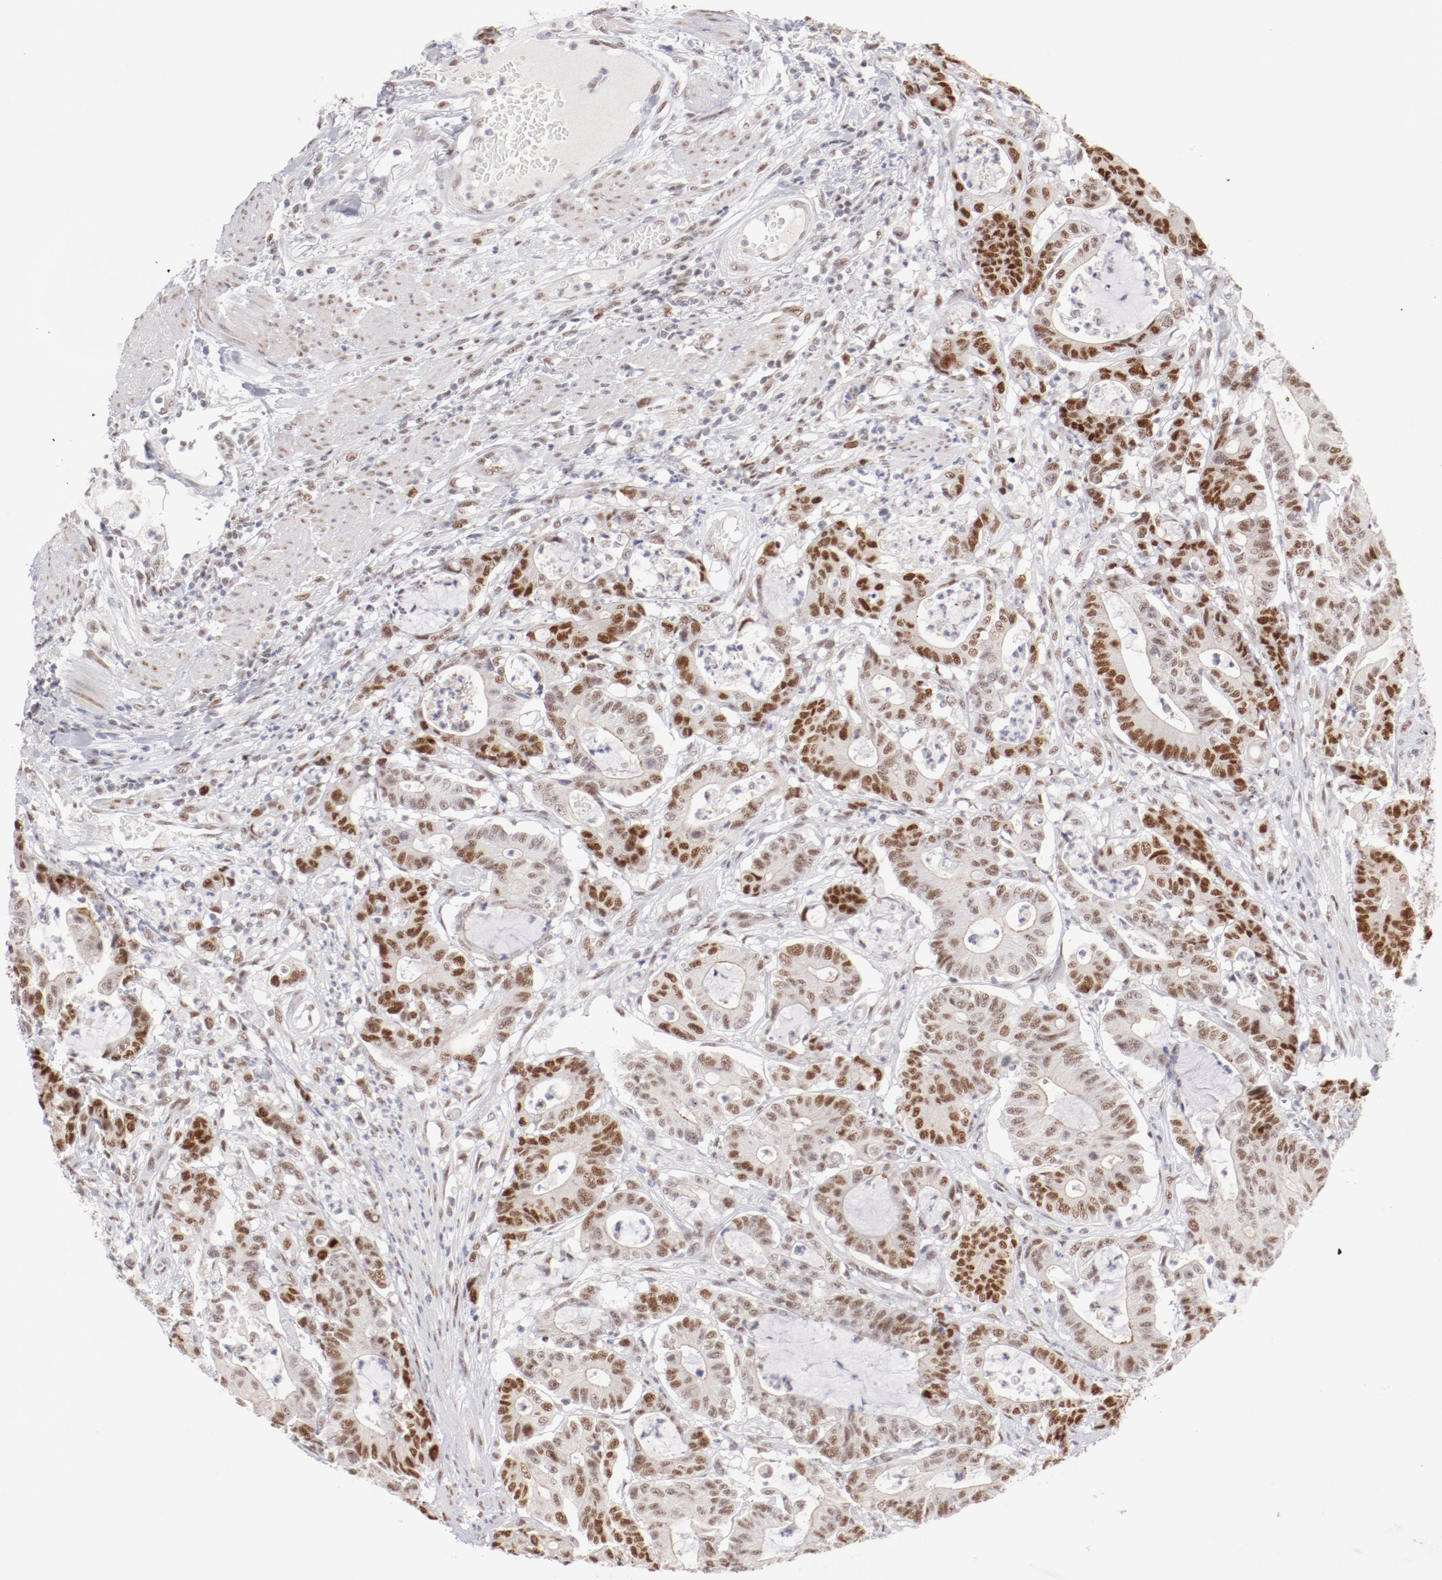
{"staining": {"intensity": "strong", "quantity": "25%-75%", "location": "nuclear"}, "tissue": "colorectal cancer", "cell_type": "Tumor cells", "image_type": "cancer", "snomed": [{"axis": "morphology", "description": "Adenocarcinoma, NOS"}, {"axis": "topography", "description": "Colon"}], "caption": "Immunohistochemical staining of colorectal cancer exhibits strong nuclear protein staining in about 25%-75% of tumor cells.", "gene": "TFAP4", "patient": {"sex": "female", "age": 84}}